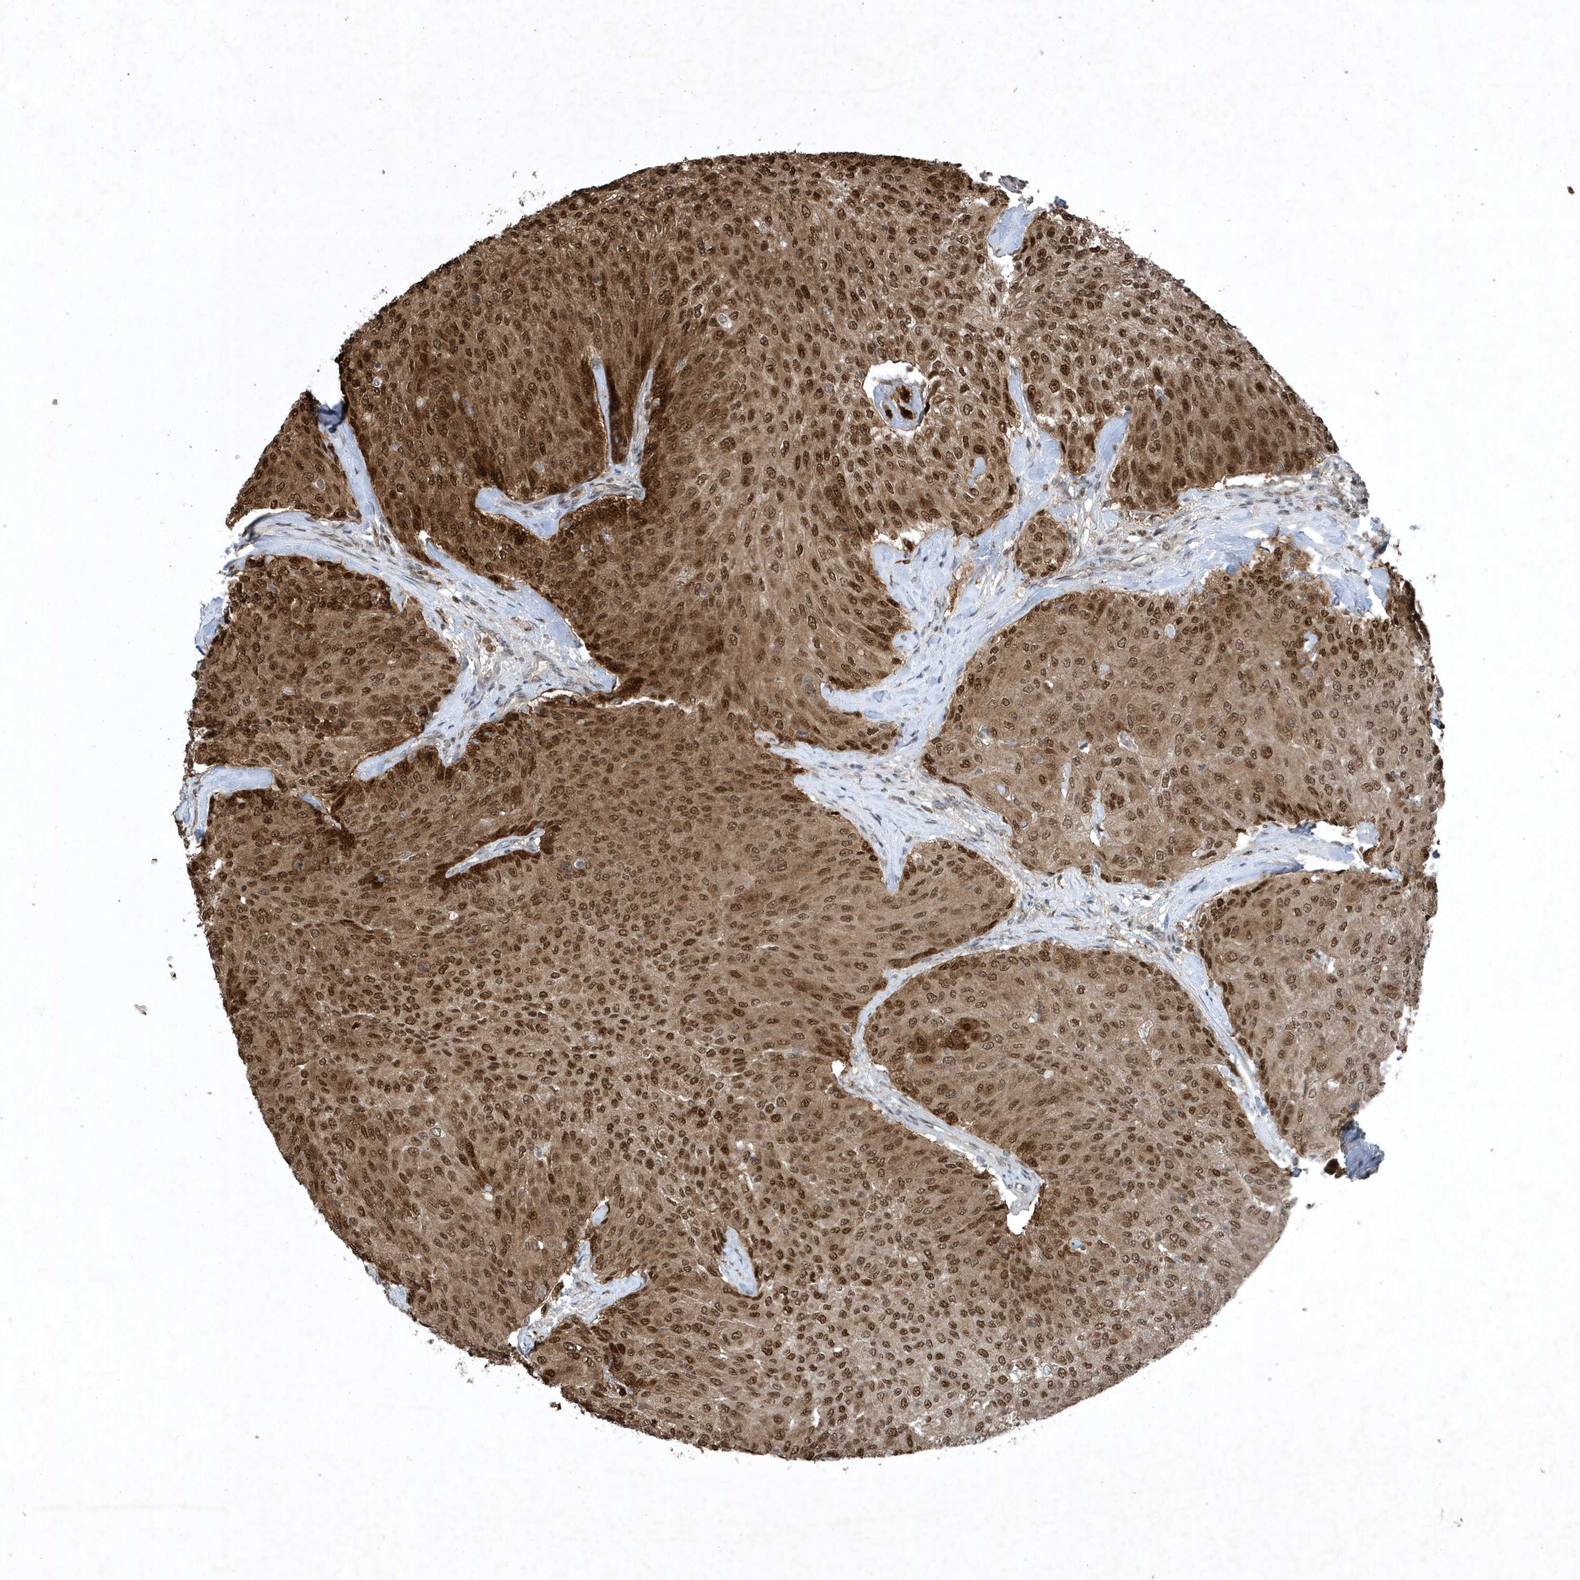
{"staining": {"intensity": "strong", "quantity": ">75%", "location": "nuclear"}, "tissue": "urothelial cancer", "cell_type": "Tumor cells", "image_type": "cancer", "snomed": [{"axis": "morphology", "description": "Urothelial carcinoma, Low grade"}, {"axis": "topography", "description": "Urinary bladder"}], "caption": "Protein staining displays strong nuclear expression in approximately >75% of tumor cells in urothelial cancer. (DAB (3,3'-diaminobenzidine) = brown stain, brightfield microscopy at high magnification).", "gene": "HSPA1A", "patient": {"sex": "female", "age": 79}}